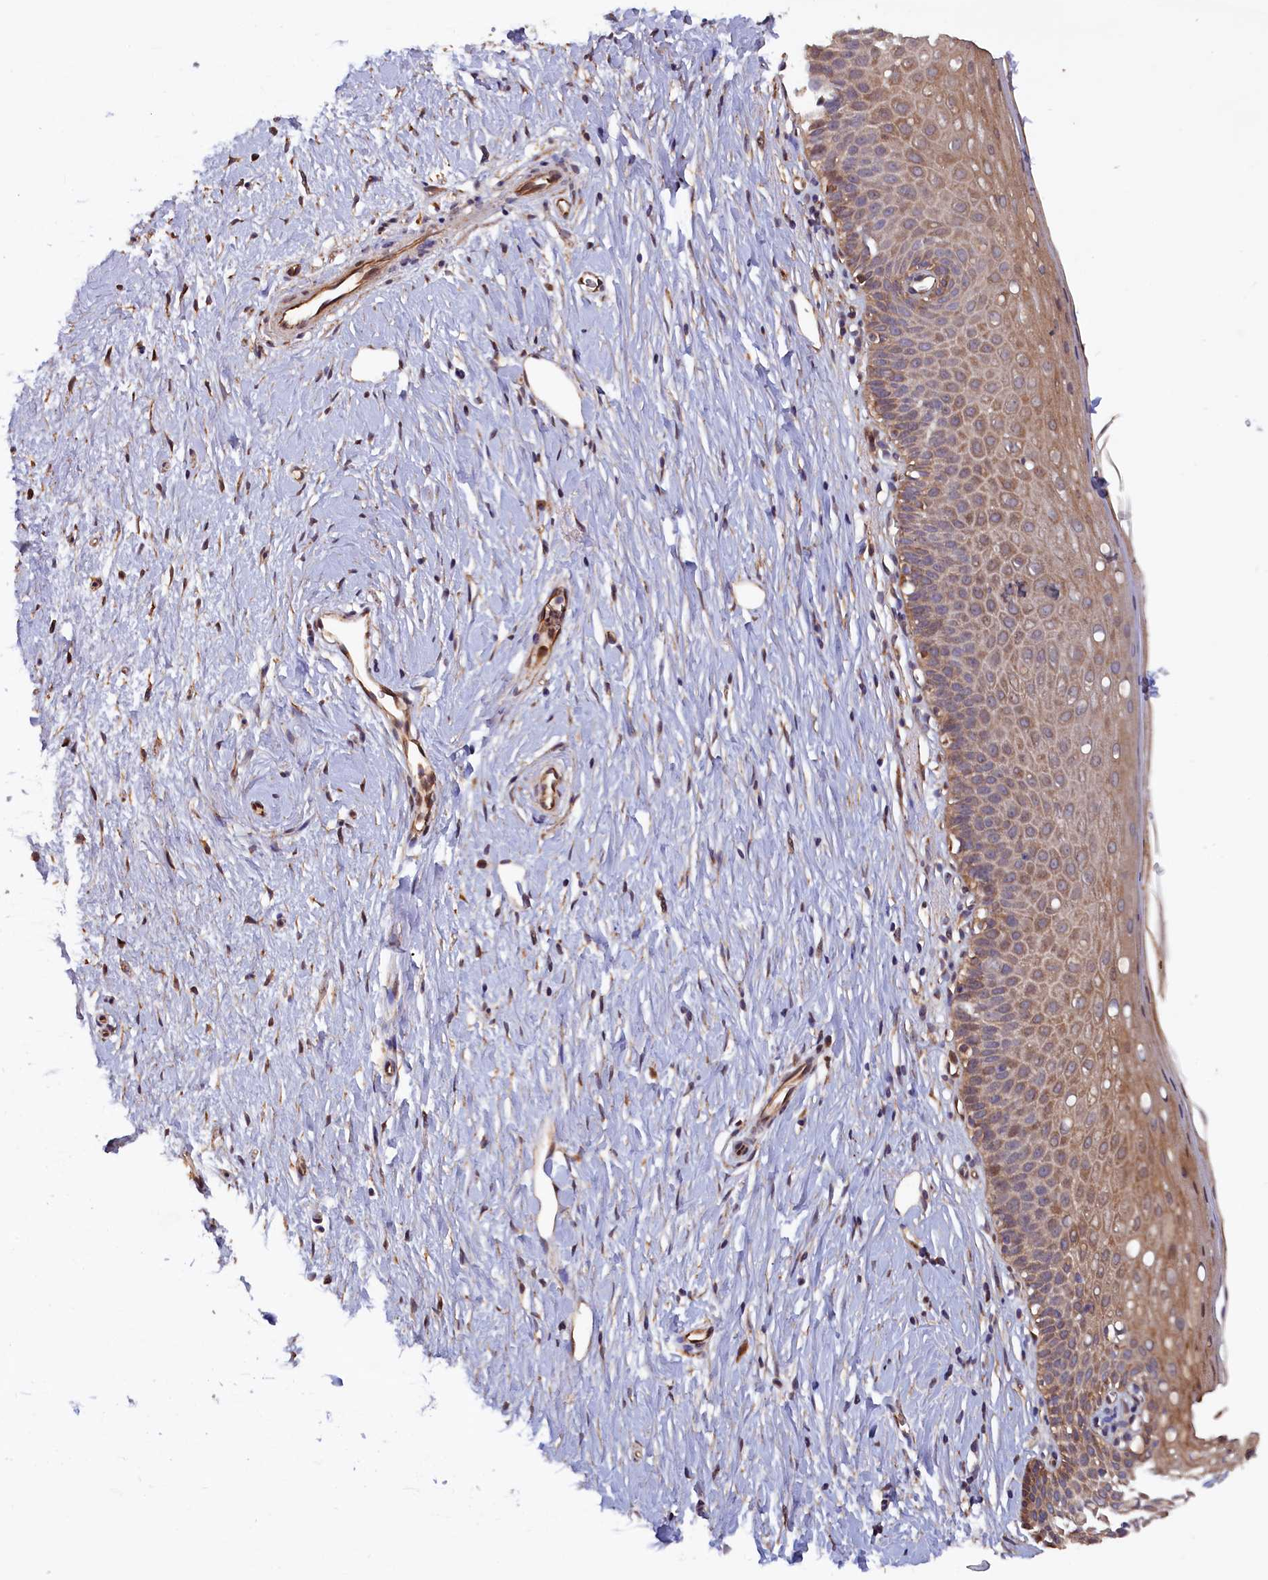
{"staining": {"intensity": "moderate", "quantity": ">75%", "location": "cytoplasmic/membranous"}, "tissue": "cervix", "cell_type": "Glandular cells", "image_type": "normal", "snomed": [{"axis": "morphology", "description": "Normal tissue, NOS"}, {"axis": "topography", "description": "Cervix"}], "caption": "A high-resolution micrograph shows immunohistochemistry staining of benign cervix, which shows moderate cytoplasmic/membranous staining in approximately >75% of glandular cells.", "gene": "GREB1L", "patient": {"sex": "female", "age": 36}}